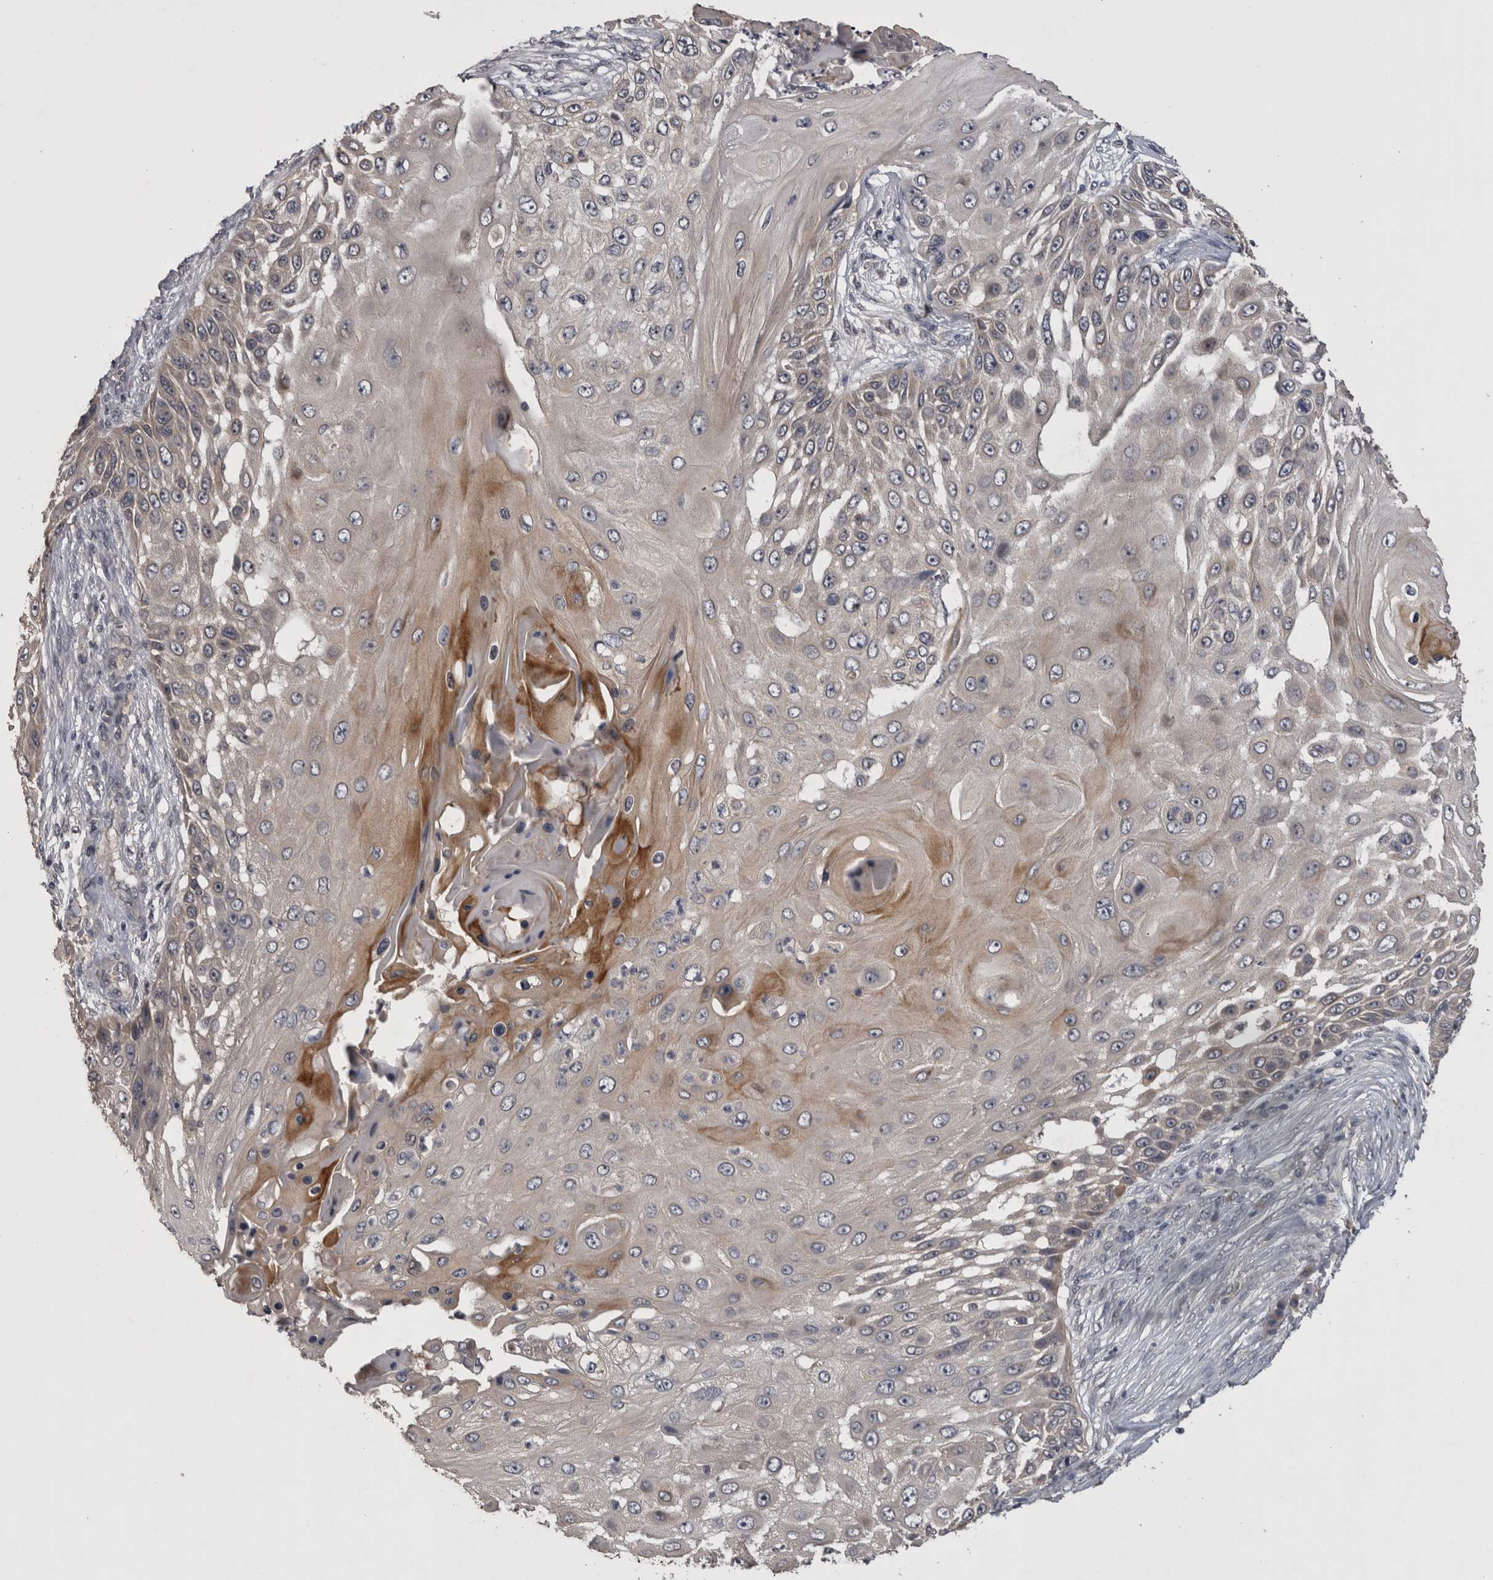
{"staining": {"intensity": "weak", "quantity": "<25%", "location": "cytoplasmic/membranous"}, "tissue": "skin cancer", "cell_type": "Tumor cells", "image_type": "cancer", "snomed": [{"axis": "morphology", "description": "Squamous cell carcinoma, NOS"}, {"axis": "topography", "description": "Skin"}], "caption": "IHC image of skin squamous cell carcinoma stained for a protein (brown), which shows no staining in tumor cells.", "gene": "ZNF114", "patient": {"sex": "female", "age": 44}}